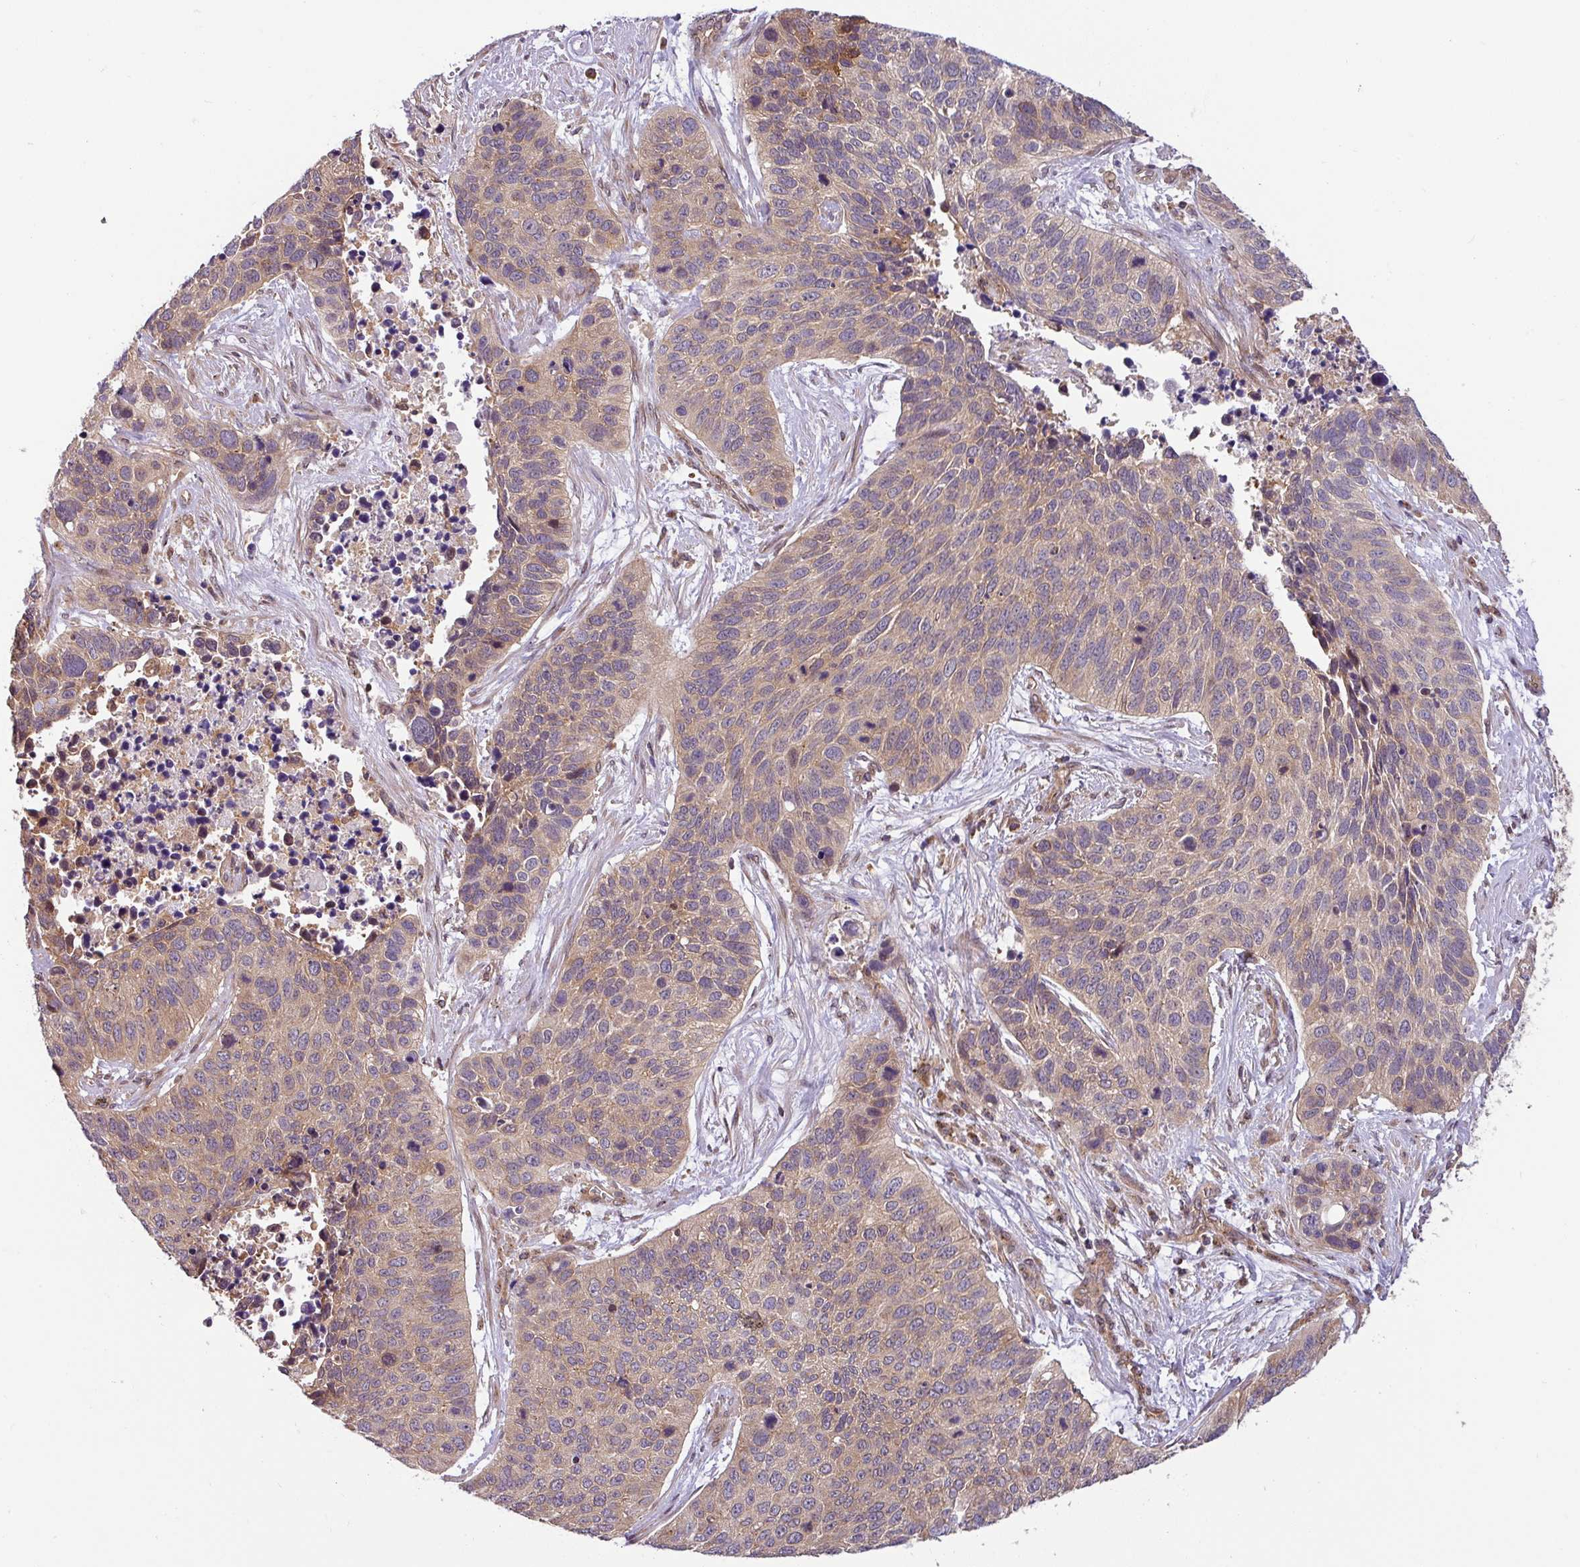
{"staining": {"intensity": "negative", "quantity": "none", "location": "none"}, "tissue": "lung cancer", "cell_type": "Tumor cells", "image_type": "cancer", "snomed": [{"axis": "morphology", "description": "Squamous cell carcinoma, NOS"}, {"axis": "topography", "description": "Lung"}], "caption": "This is an immunohistochemistry photomicrograph of human lung squamous cell carcinoma. There is no positivity in tumor cells.", "gene": "SHB", "patient": {"sex": "male", "age": 62}}